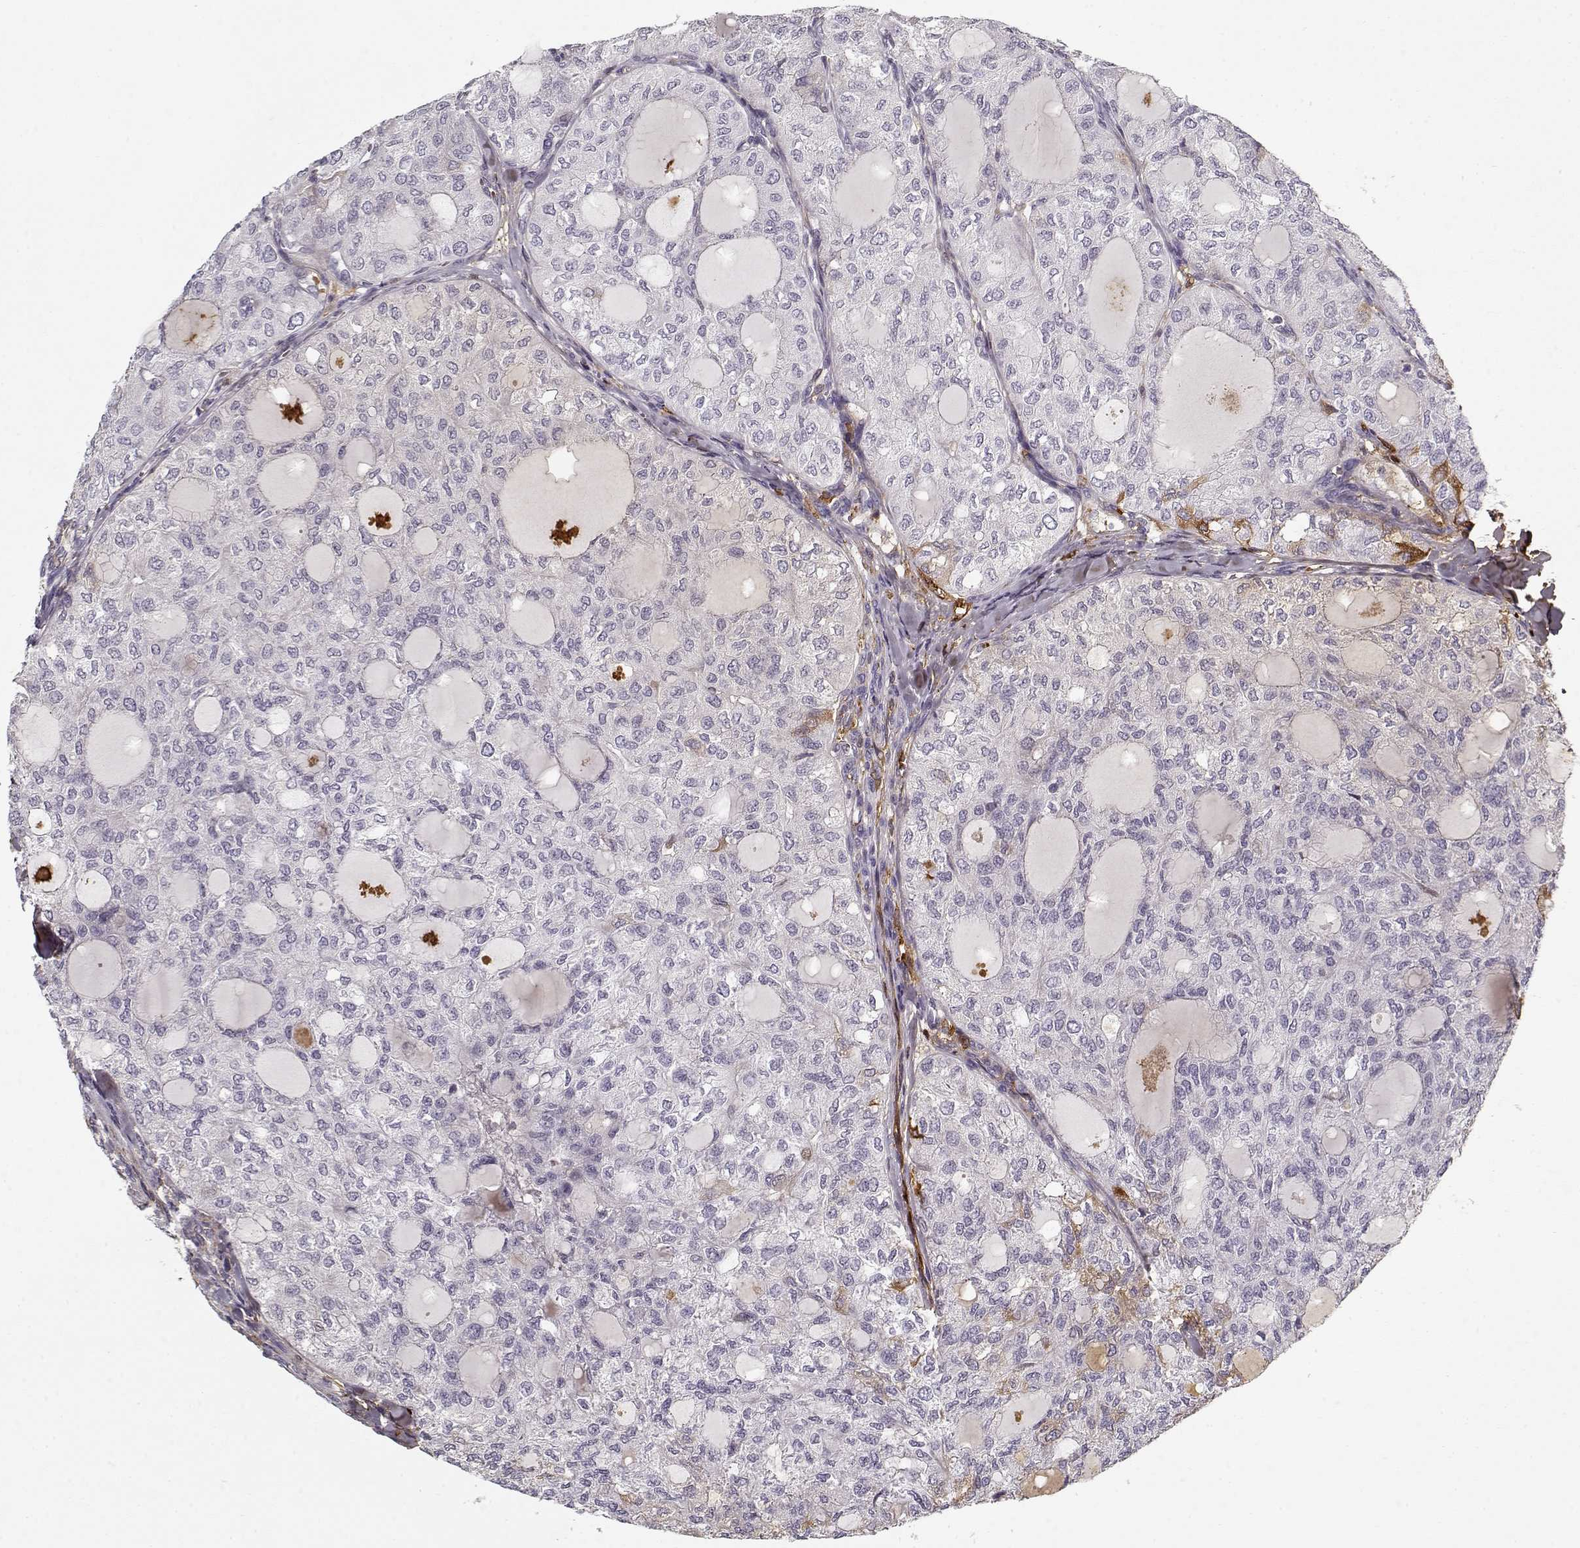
{"staining": {"intensity": "negative", "quantity": "none", "location": "none"}, "tissue": "thyroid cancer", "cell_type": "Tumor cells", "image_type": "cancer", "snomed": [{"axis": "morphology", "description": "Follicular adenoma carcinoma, NOS"}, {"axis": "topography", "description": "Thyroid gland"}], "caption": "Thyroid cancer (follicular adenoma carcinoma) was stained to show a protein in brown. There is no significant positivity in tumor cells.", "gene": "LUM", "patient": {"sex": "male", "age": 75}}